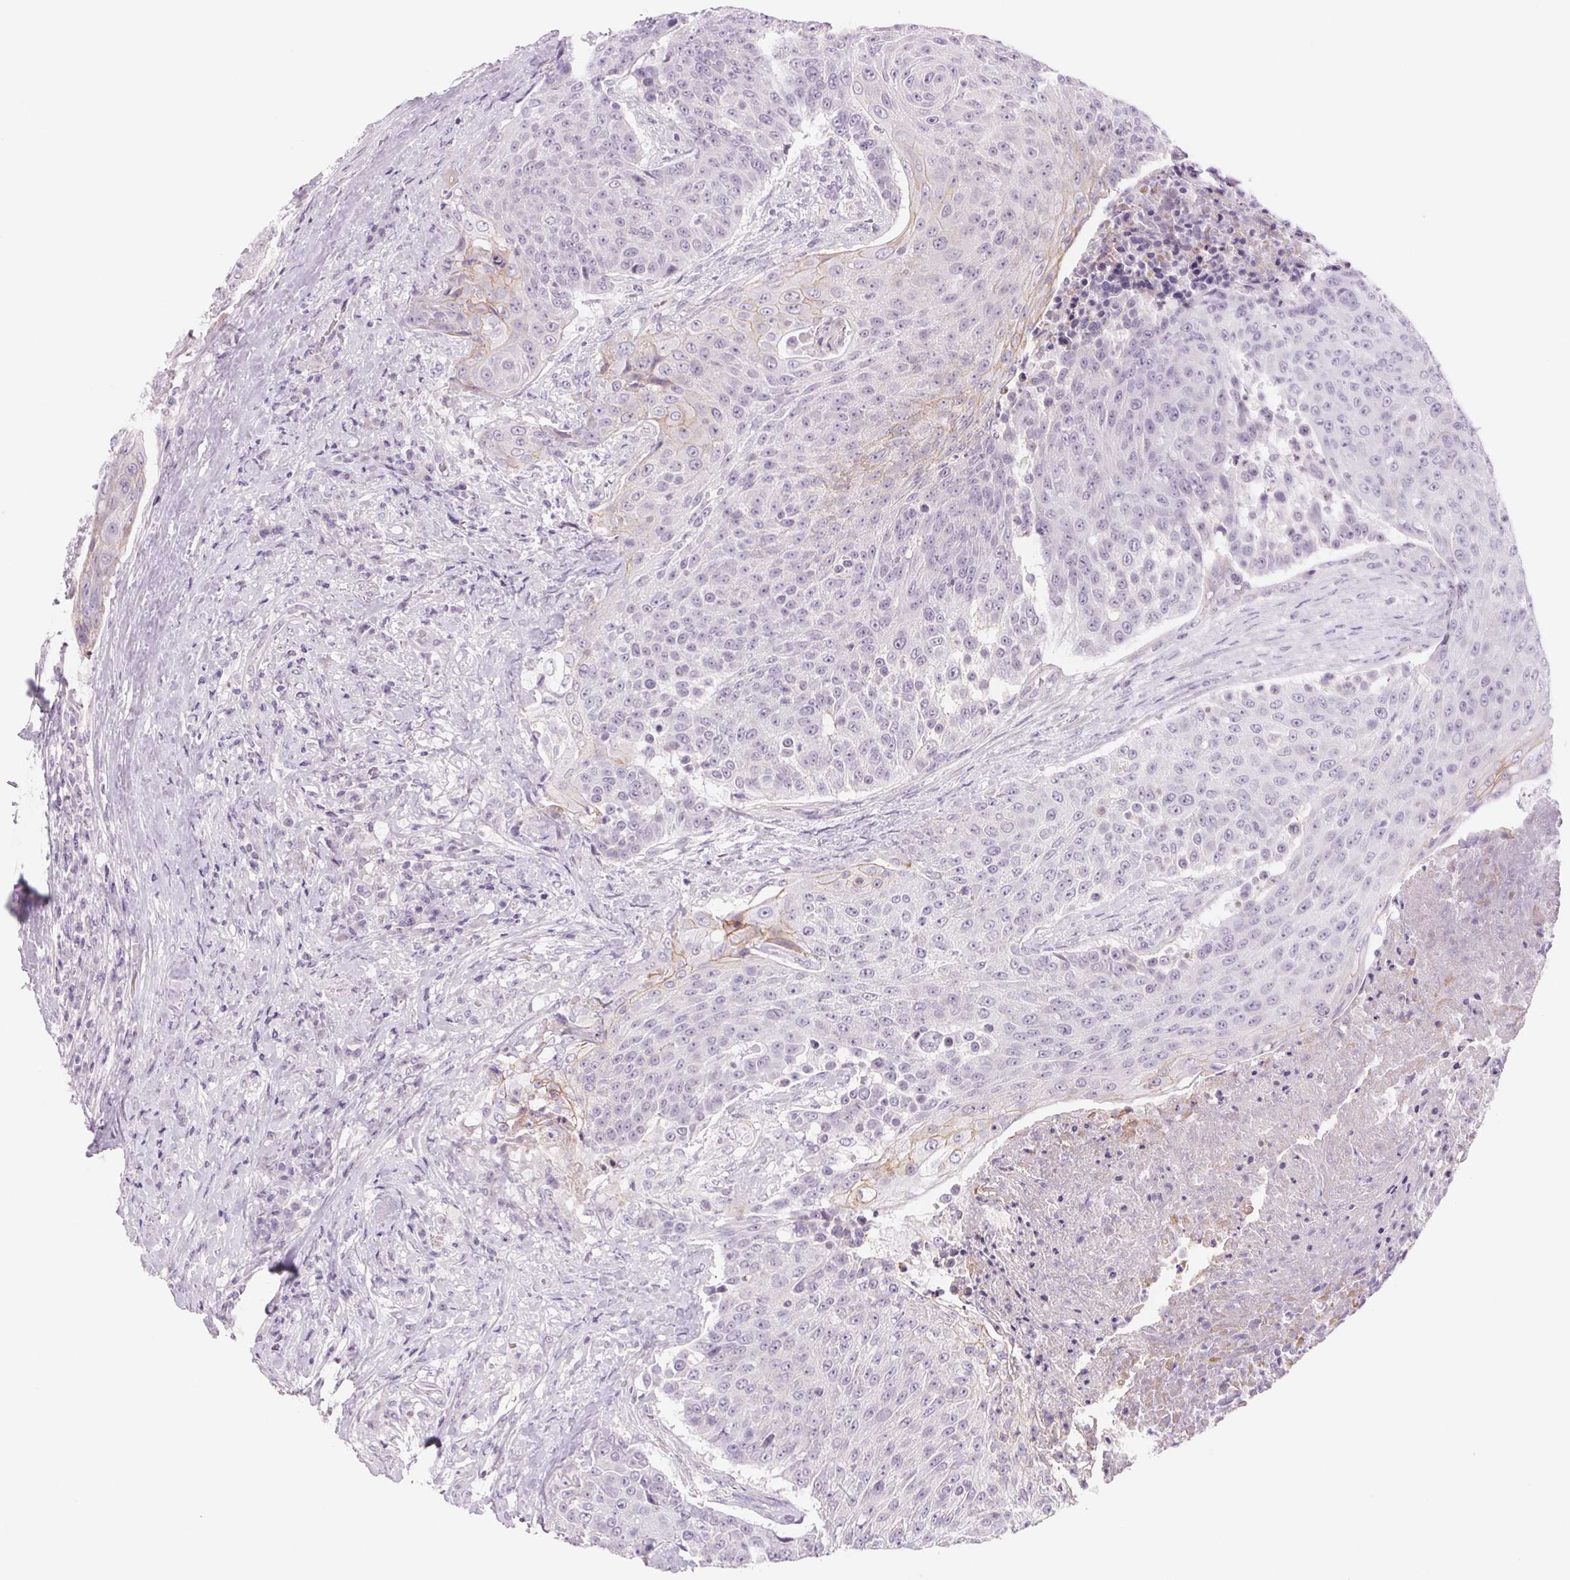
{"staining": {"intensity": "negative", "quantity": "none", "location": "none"}, "tissue": "urothelial cancer", "cell_type": "Tumor cells", "image_type": "cancer", "snomed": [{"axis": "morphology", "description": "Urothelial carcinoma, High grade"}, {"axis": "topography", "description": "Urinary bladder"}], "caption": "Micrograph shows no significant protein staining in tumor cells of high-grade urothelial carcinoma.", "gene": "CCDC168", "patient": {"sex": "female", "age": 63}}